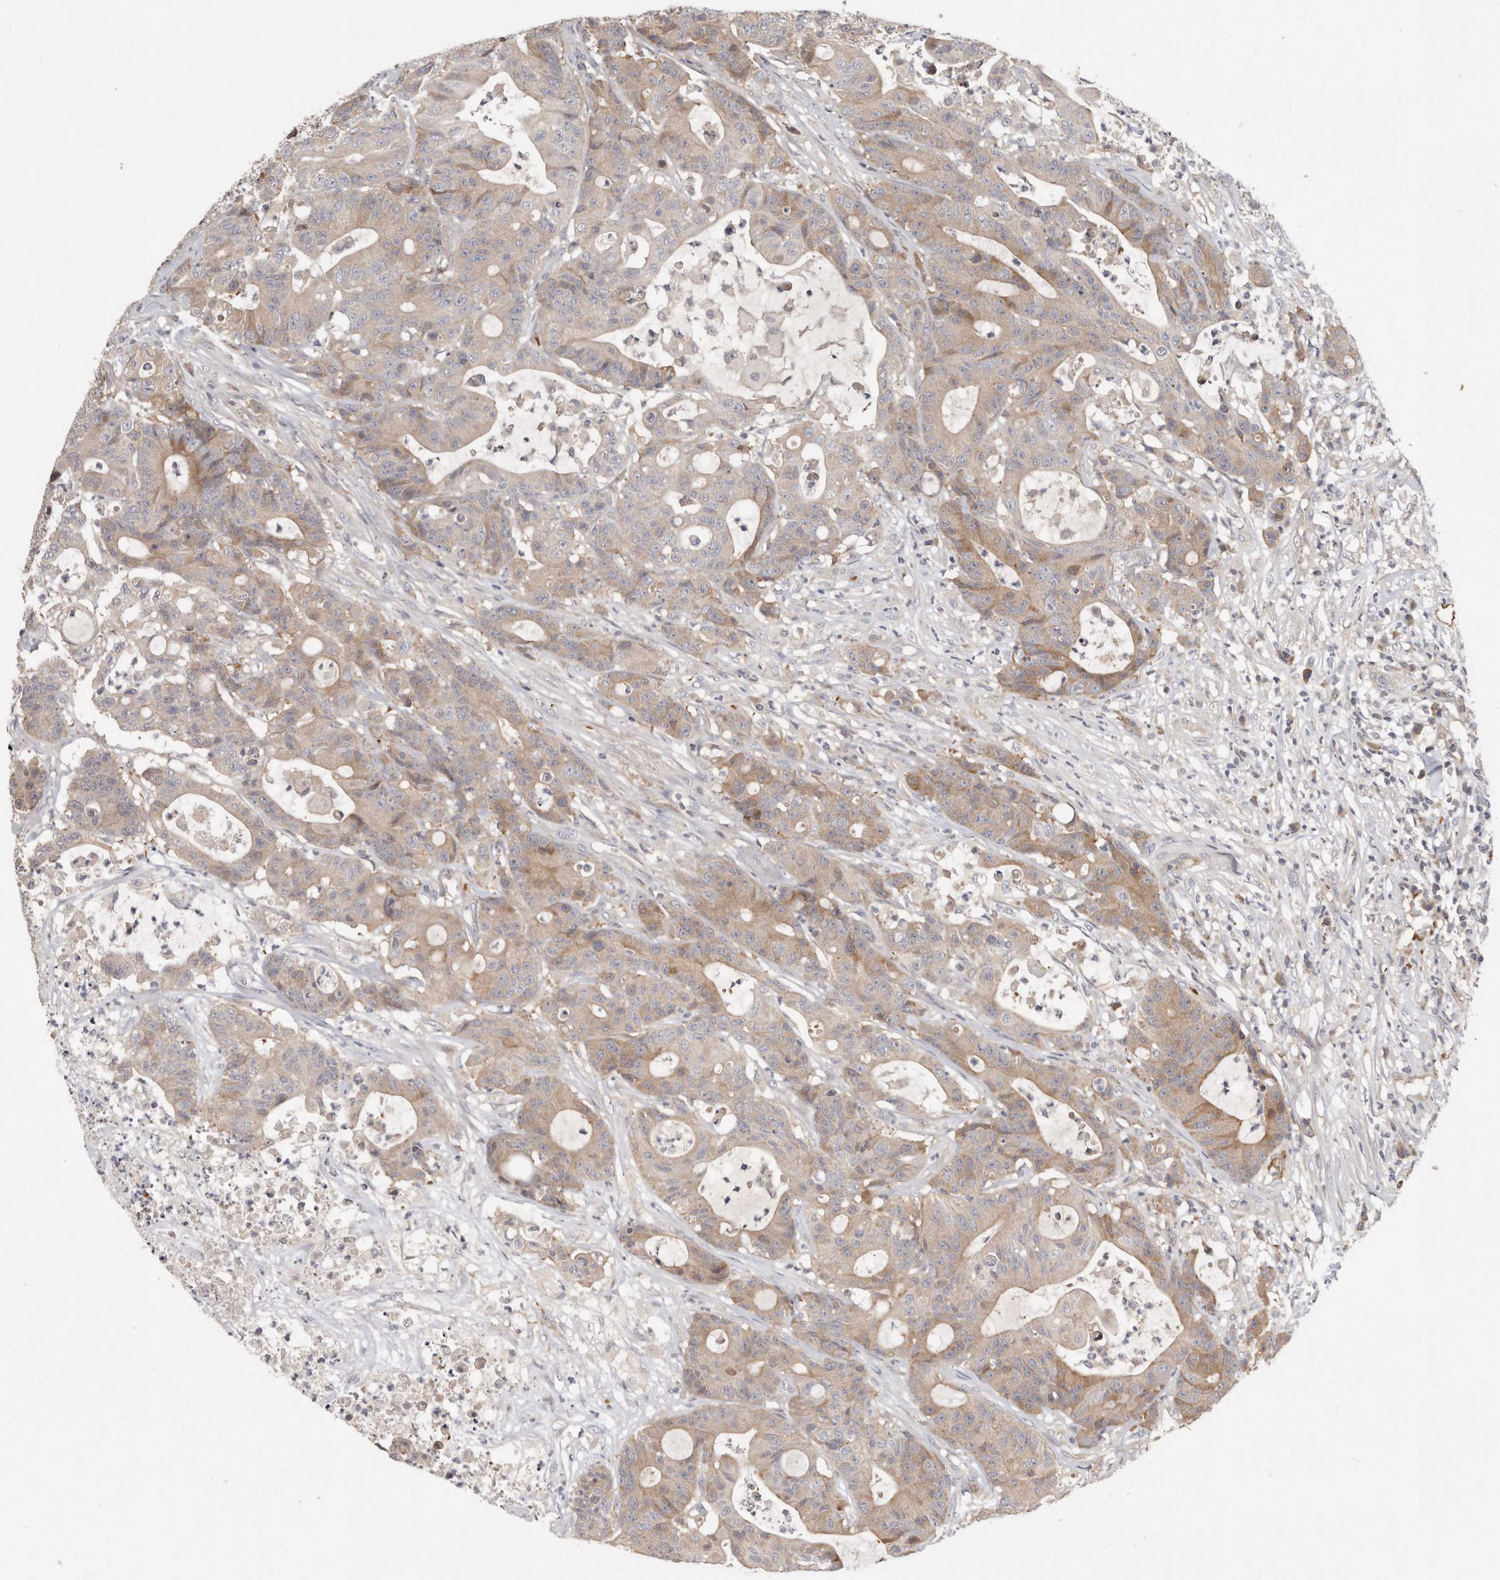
{"staining": {"intensity": "moderate", "quantity": "25%-75%", "location": "cytoplasmic/membranous"}, "tissue": "colorectal cancer", "cell_type": "Tumor cells", "image_type": "cancer", "snomed": [{"axis": "morphology", "description": "Adenocarcinoma, NOS"}, {"axis": "topography", "description": "Colon"}], "caption": "Immunohistochemical staining of human colorectal cancer (adenocarcinoma) demonstrates moderate cytoplasmic/membranous protein staining in about 25%-75% of tumor cells.", "gene": "CFAP298", "patient": {"sex": "female", "age": 84}}